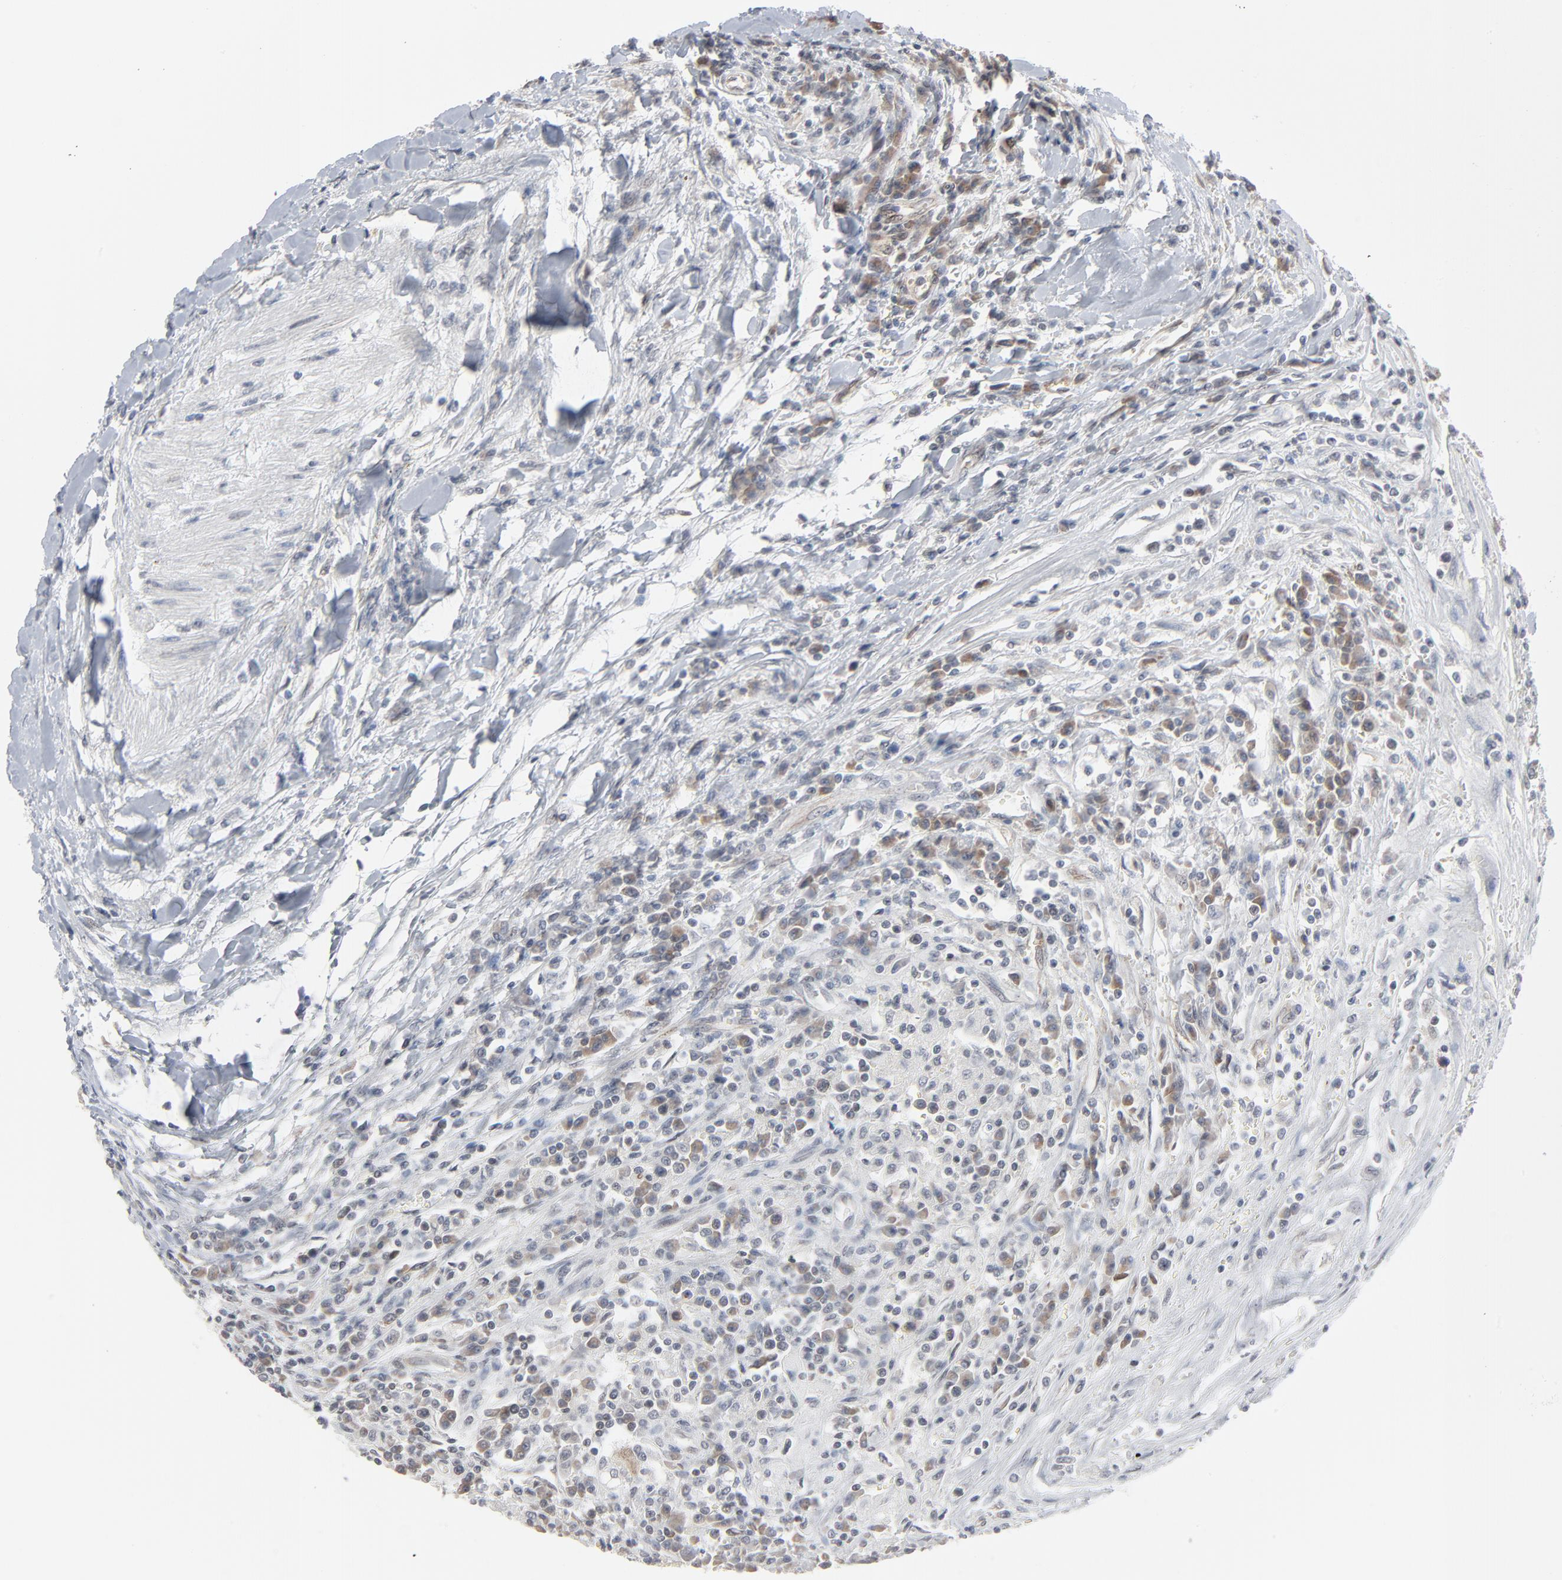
{"staining": {"intensity": "weak", "quantity": ">75%", "location": "cytoplasmic/membranous"}, "tissue": "renal cancer", "cell_type": "Tumor cells", "image_type": "cancer", "snomed": [{"axis": "morphology", "description": "Normal tissue, NOS"}, {"axis": "morphology", "description": "Adenocarcinoma, NOS"}, {"axis": "topography", "description": "Kidney"}], "caption": "This photomicrograph displays immunohistochemistry (IHC) staining of human renal cancer (adenocarcinoma), with low weak cytoplasmic/membranous staining in approximately >75% of tumor cells.", "gene": "ITPR3", "patient": {"sex": "male", "age": 71}}